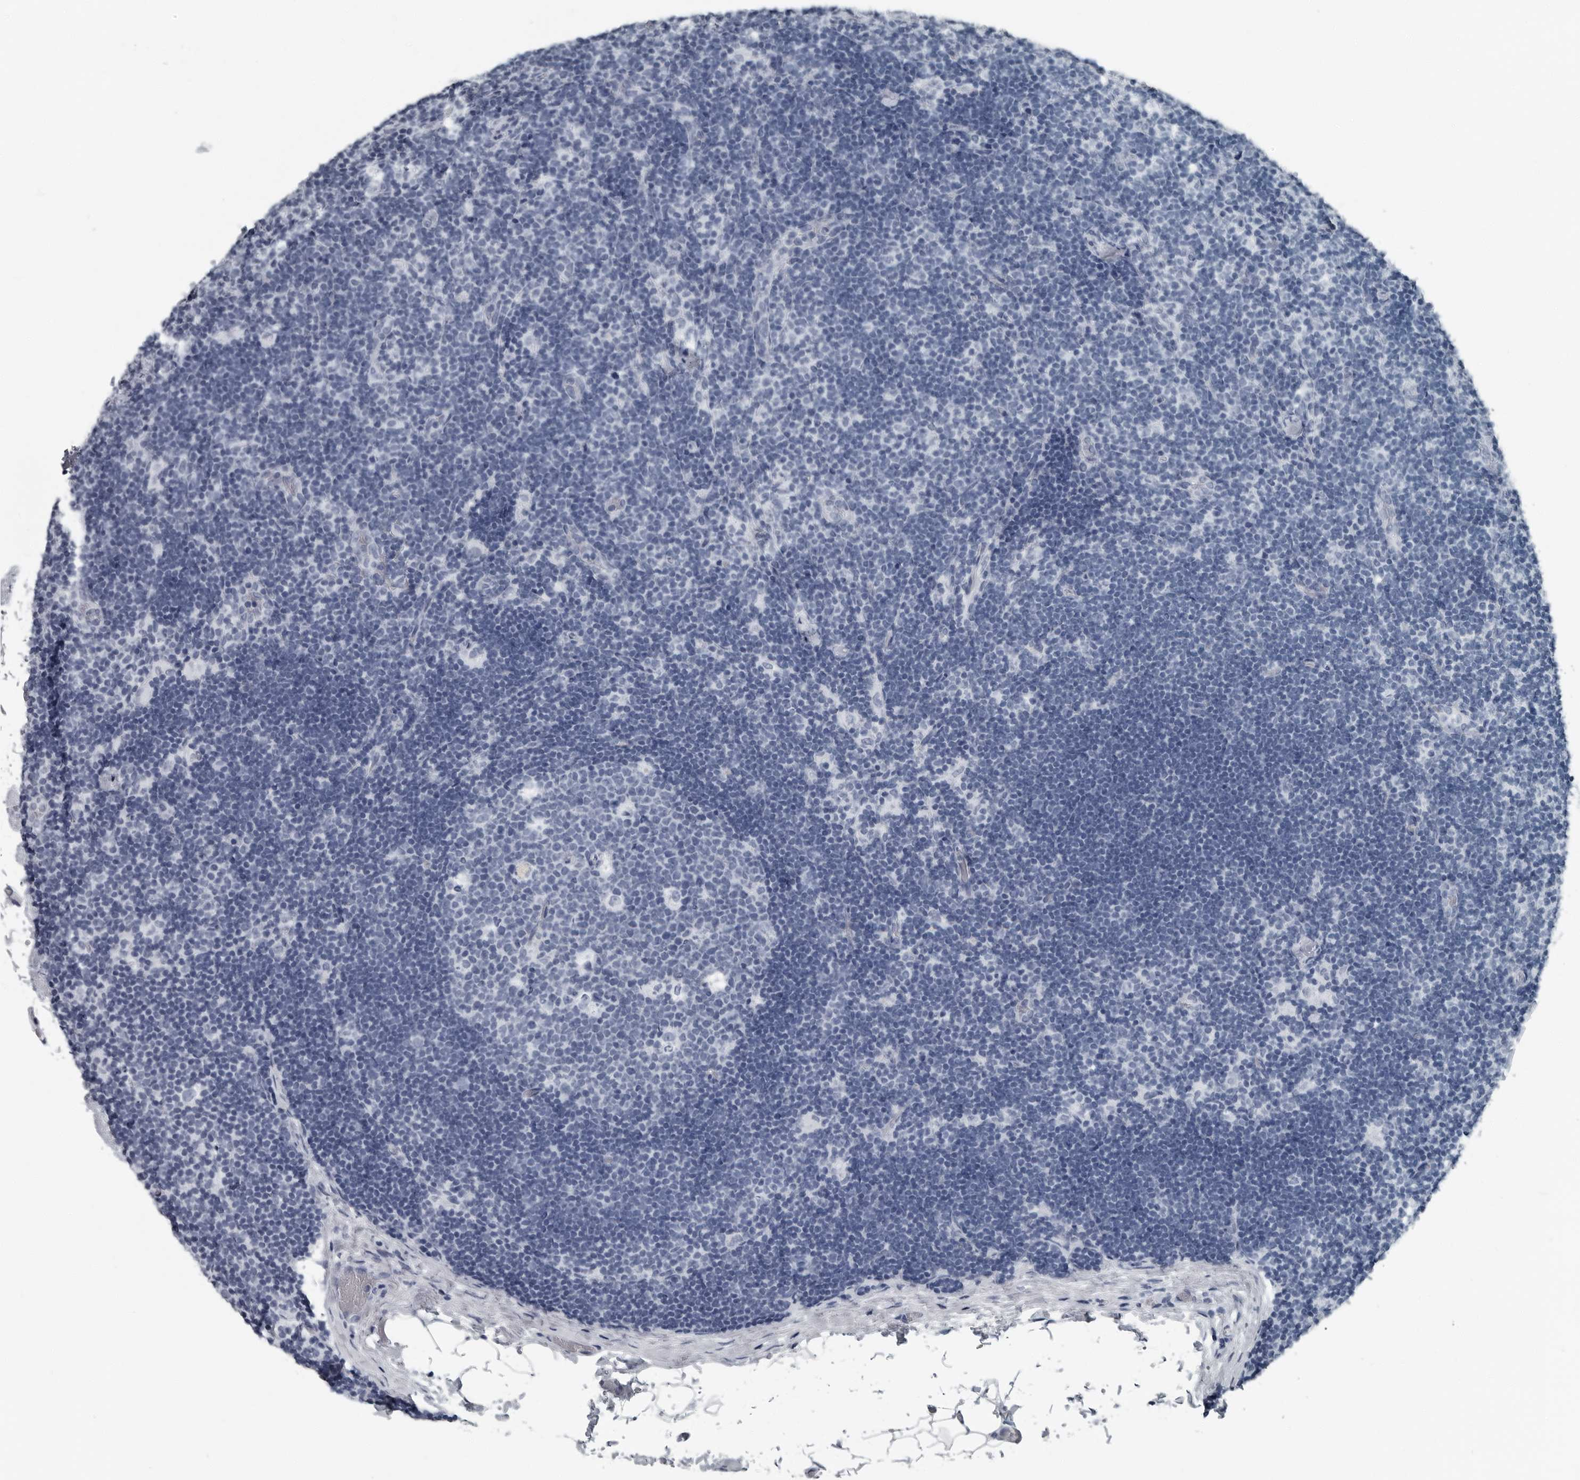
{"staining": {"intensity": "negative", "quantity": "none", "location": "none"}, "tissue": "lymph node", "cell_type": "Germinal center cells", "image_type": "normal", "snomed": [{"axis": "morphology", "description": "Normal tissue, NOS"}, {"axis": "topography", "description": "Lymph node"}], "caption": "A micrograph of lymph node stained for a protein reveals no brown staining in germinal center cells. The staining is performed using DAB (3,3'-diaminobenzidine) brown chromogen with nuclei counter-stained in using hematoxylin.", "gene": "PRSS1", "patient": {"sex": "female", "age": 22}}